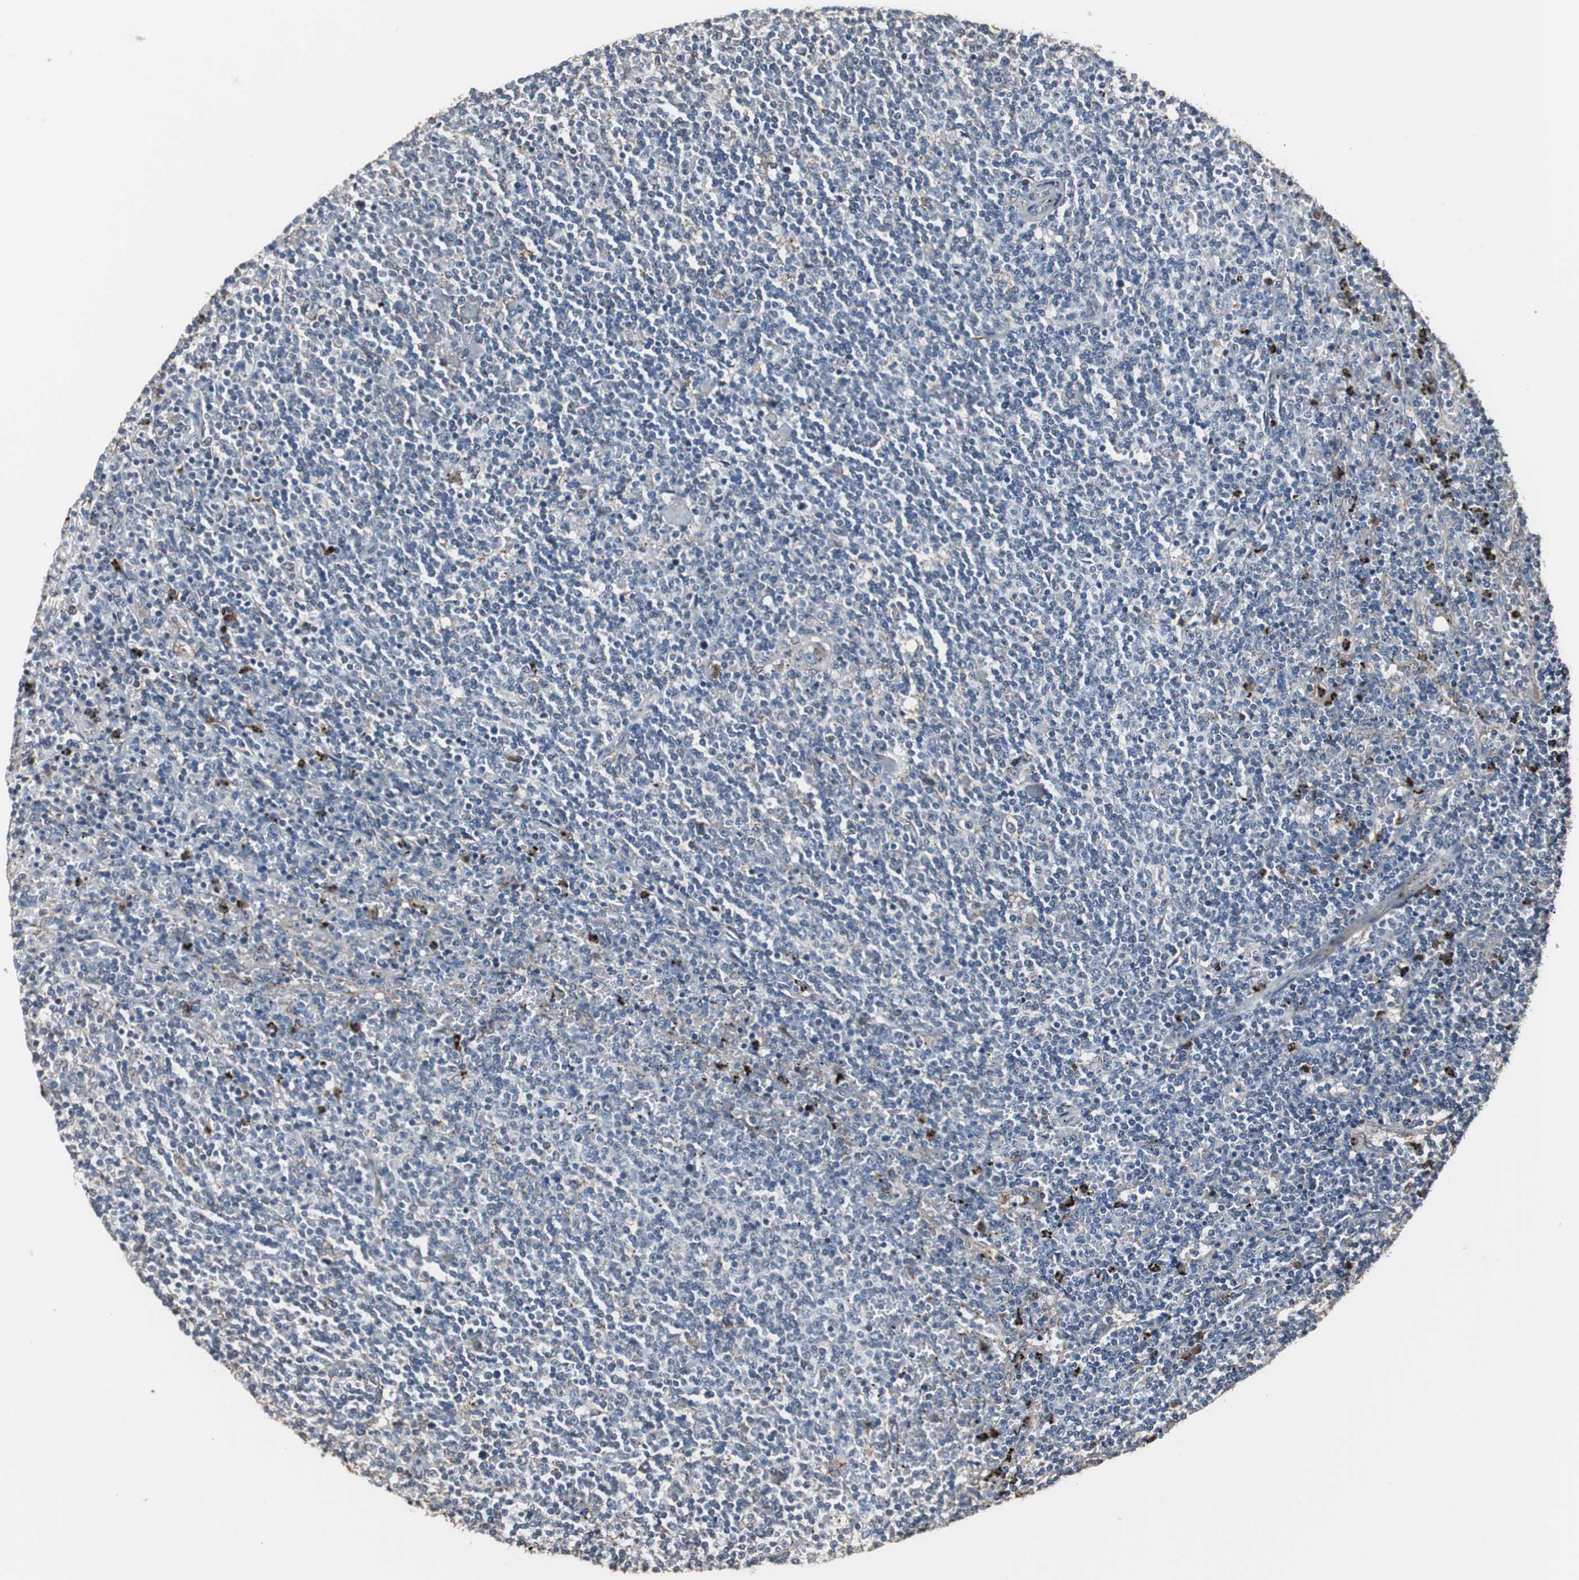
{"staining": {"intensity": "weak", "quantity": "<25%", "location": "cytoplasmic/membranous"}, "tissue": "lymphoma", "cell_type": "Tumor cells", "image_type": "cancer", "snomed": [{"axis": "morphology", "description": "Malignant lymphoma, non-Hodgkin's type, Low grade"}, {"axis": "topography", "description": "Spleen"}], "caption": "High power microscopy histopathology image of an IHC image of lymphoma, revealing no significant positivity in tumor cells.", "gene": "CALU", "patient": {"sex": "female", "age": 50}}